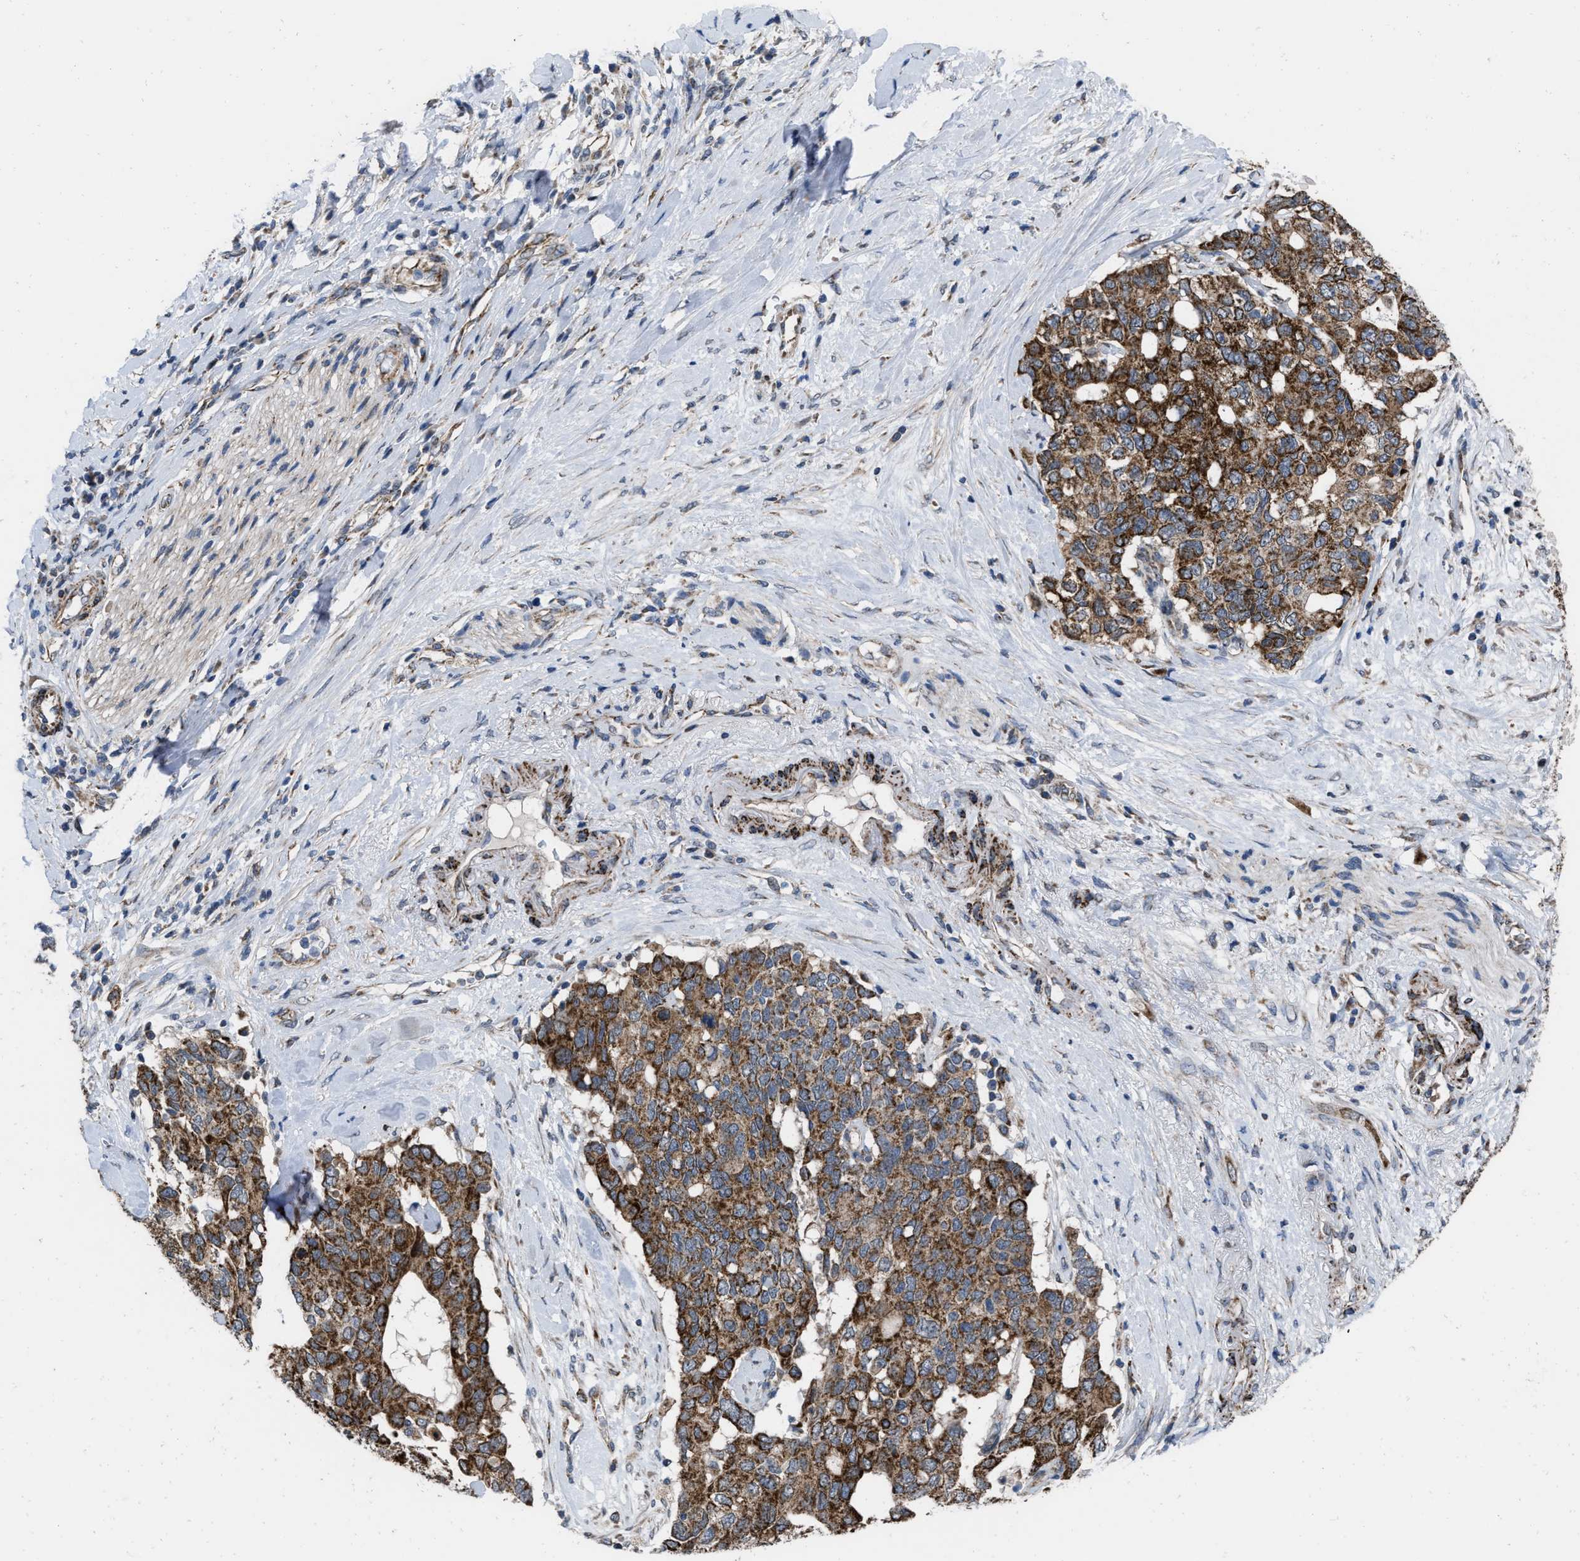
{"staining": {"intensity": "strong", "quantity": ">75%", "location": "cytoplasmic/membranous"}, "tissue": "pancreatic cancer", "cell_type": "Tumor cells", "image_type": "cancer", "snomed": [{"axis": "morphology", "description": "Adenocarcinoma, NOS"}, {"axis": "topography", "description": "Pancreas"}], "caption": "High-power microscopy captured an immunohistochemistry (IHC) micrograph of adenocarcinoma (pancreatic), revealing strong cytoplasmic/membranous positivity in about >75% of tumor cells.", "gene": "AKAP1", "patient": {"sex": "female", "age": 56}}